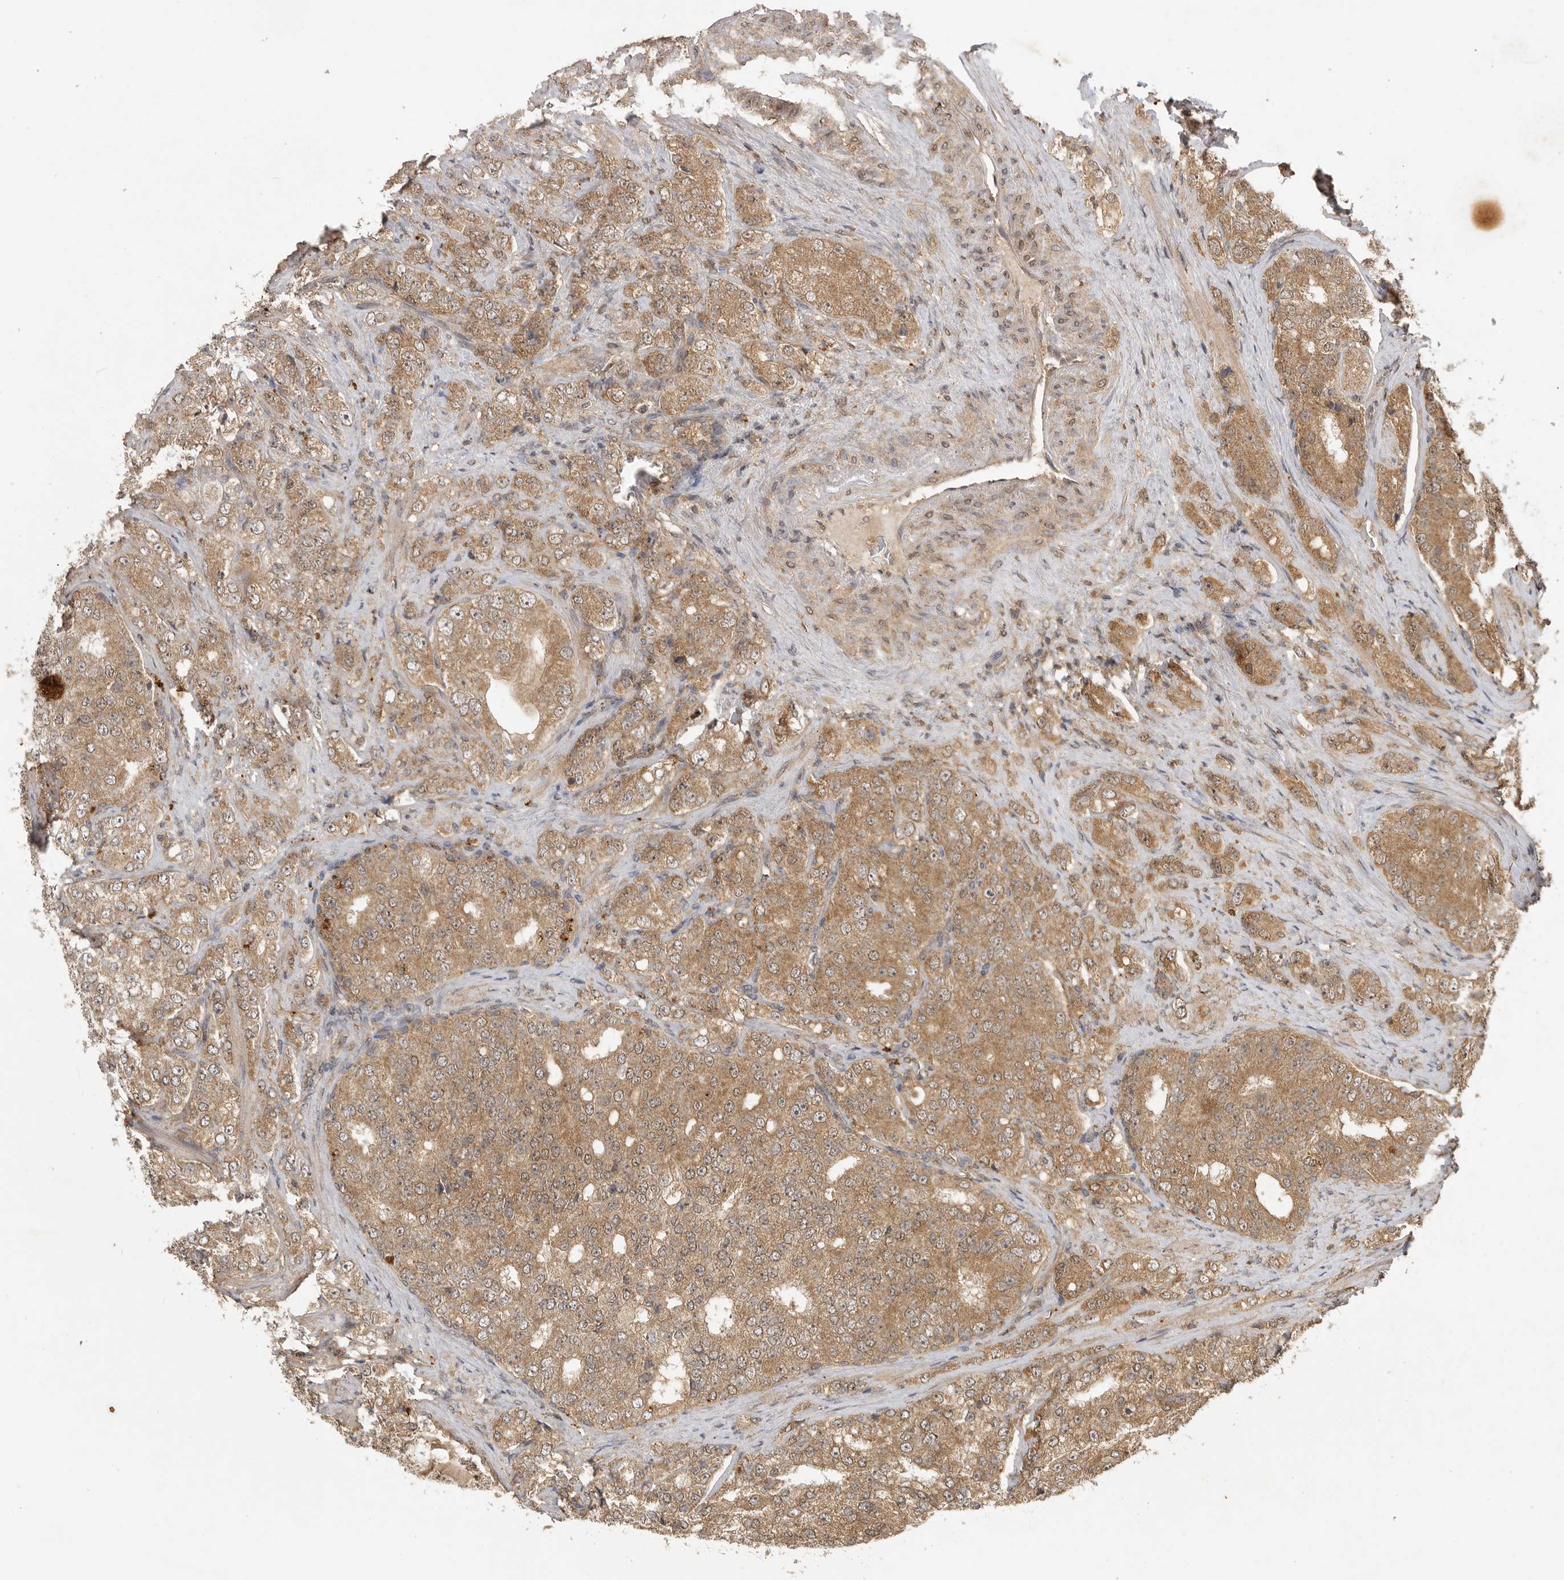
{"staining": {"intensity": "moderate", "quantity": ">75%", "location": "cytoplasmic/membranous"}, "tissue": "prostate cancer", "cell_type": "Tumor cells", "image_type": "cancer", "snomed": [{"axis": "morphology", "description": "Adenocarcinoma, High grade"}, {"axis": "topography", "description": "Prostate"}], "caption": "Immunohistochemistry (DAB (3,3'-diaminobenzidine)) staining of prostate adenocarcinoma (high-grade) reveals moderate cytoplasmic/membranous protein positivity in about >75% of tumor cells.", "gene": "ICOSLG", "patient": {"sex": "male", "age": 58}}